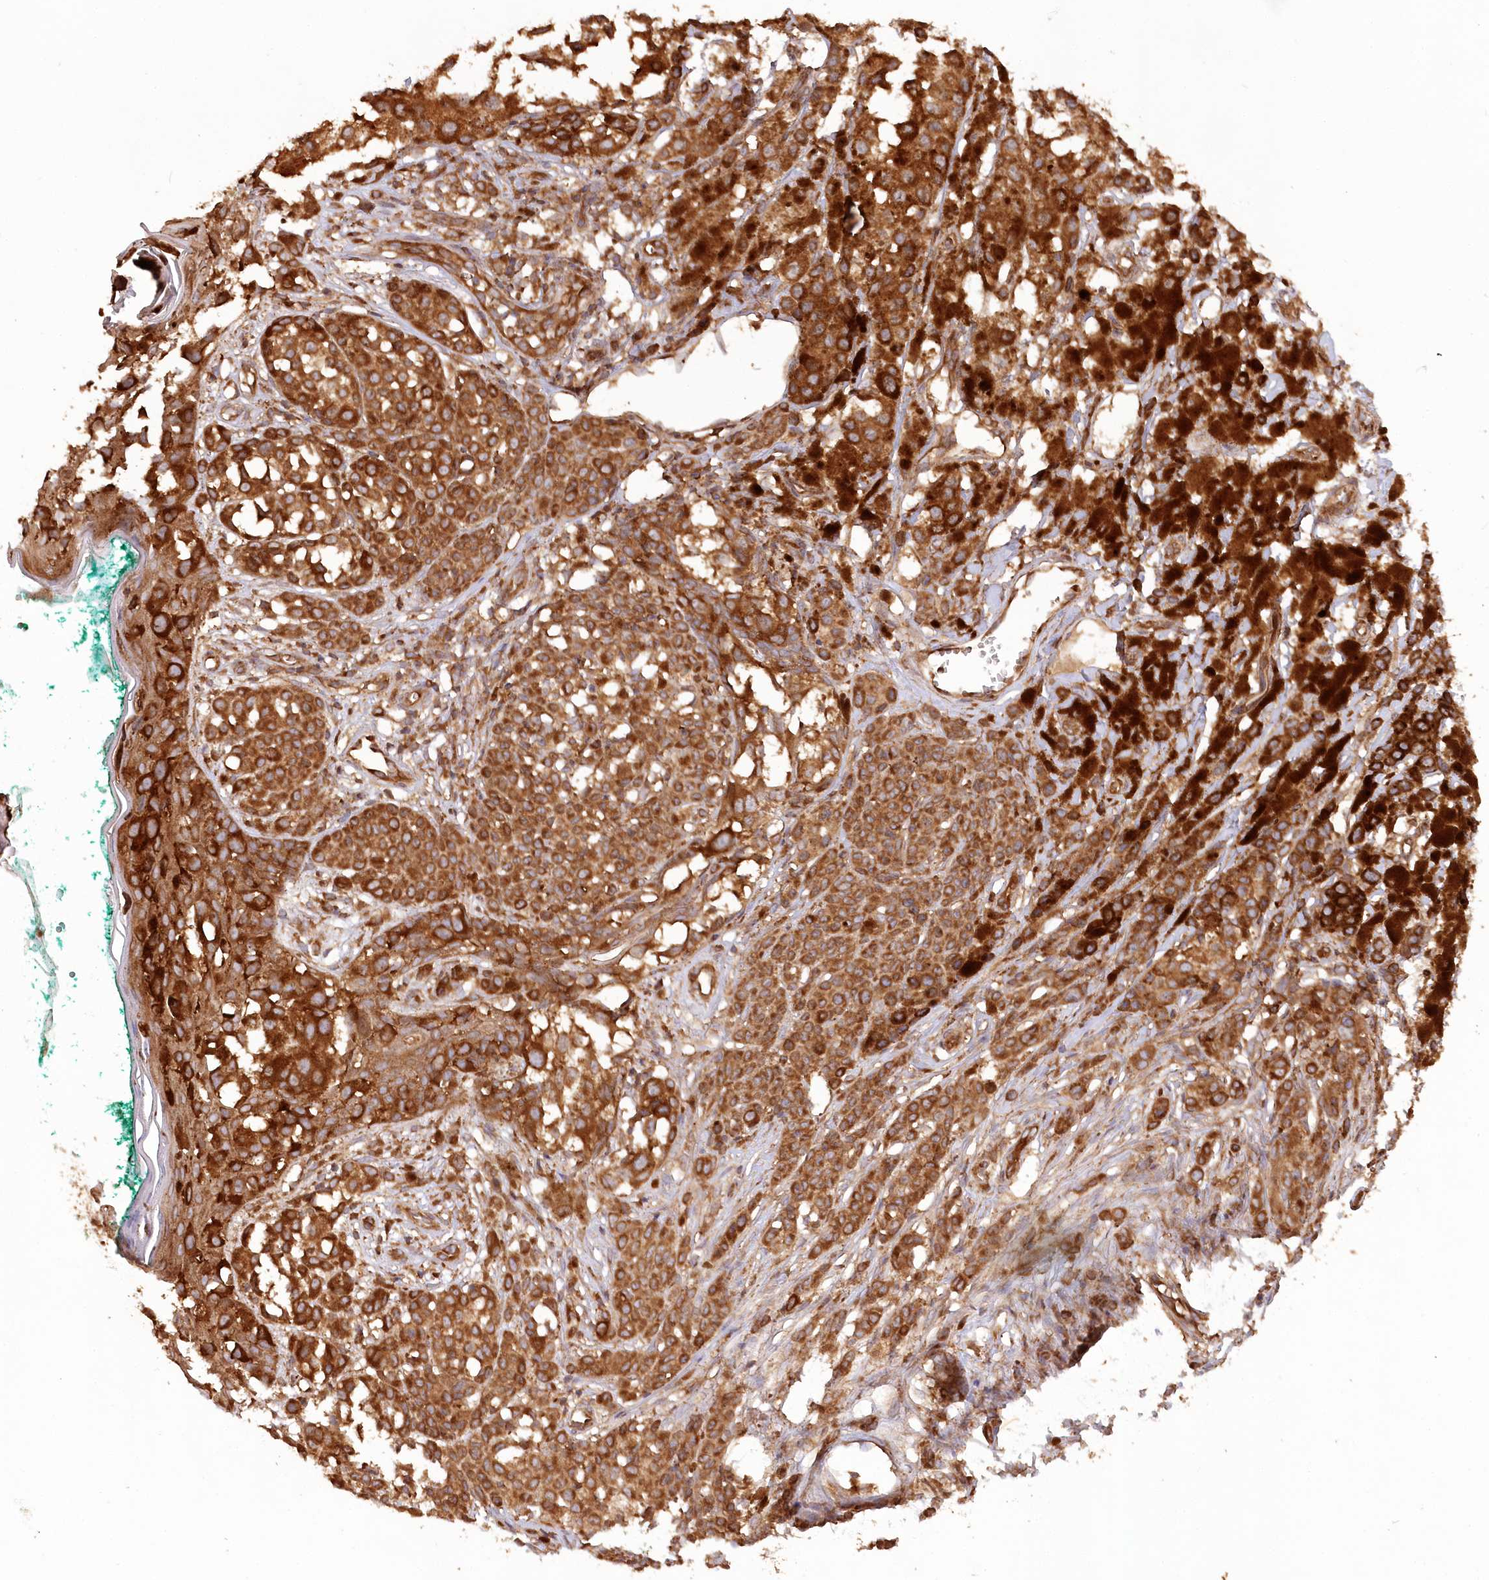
{"staining": {"intensity": "strong", "quantity": ">75%", "location": "cytoplasmic/membranous"}, "tissue": "melanoma", "cell_type": "Tumor cells", "image_type": "cancer", "snomed": [{"axis": "morphology", "description": "Malignant melanoma, NOS"}, {"axis": "topography", "description": "Skin of leg"}], "caption": "Malignant melanoma stained for a protein demonstrates strong cytoplasmic/membranous positivity in tumor cells. (Stains: DAB (3,3'-diaminobenzidine) in brown, nuclei in blue, Microscopy: brightfield microscopy at high magnification).", "gene": "PAIP2", "patient": {"sex": "female", "age": 72}}